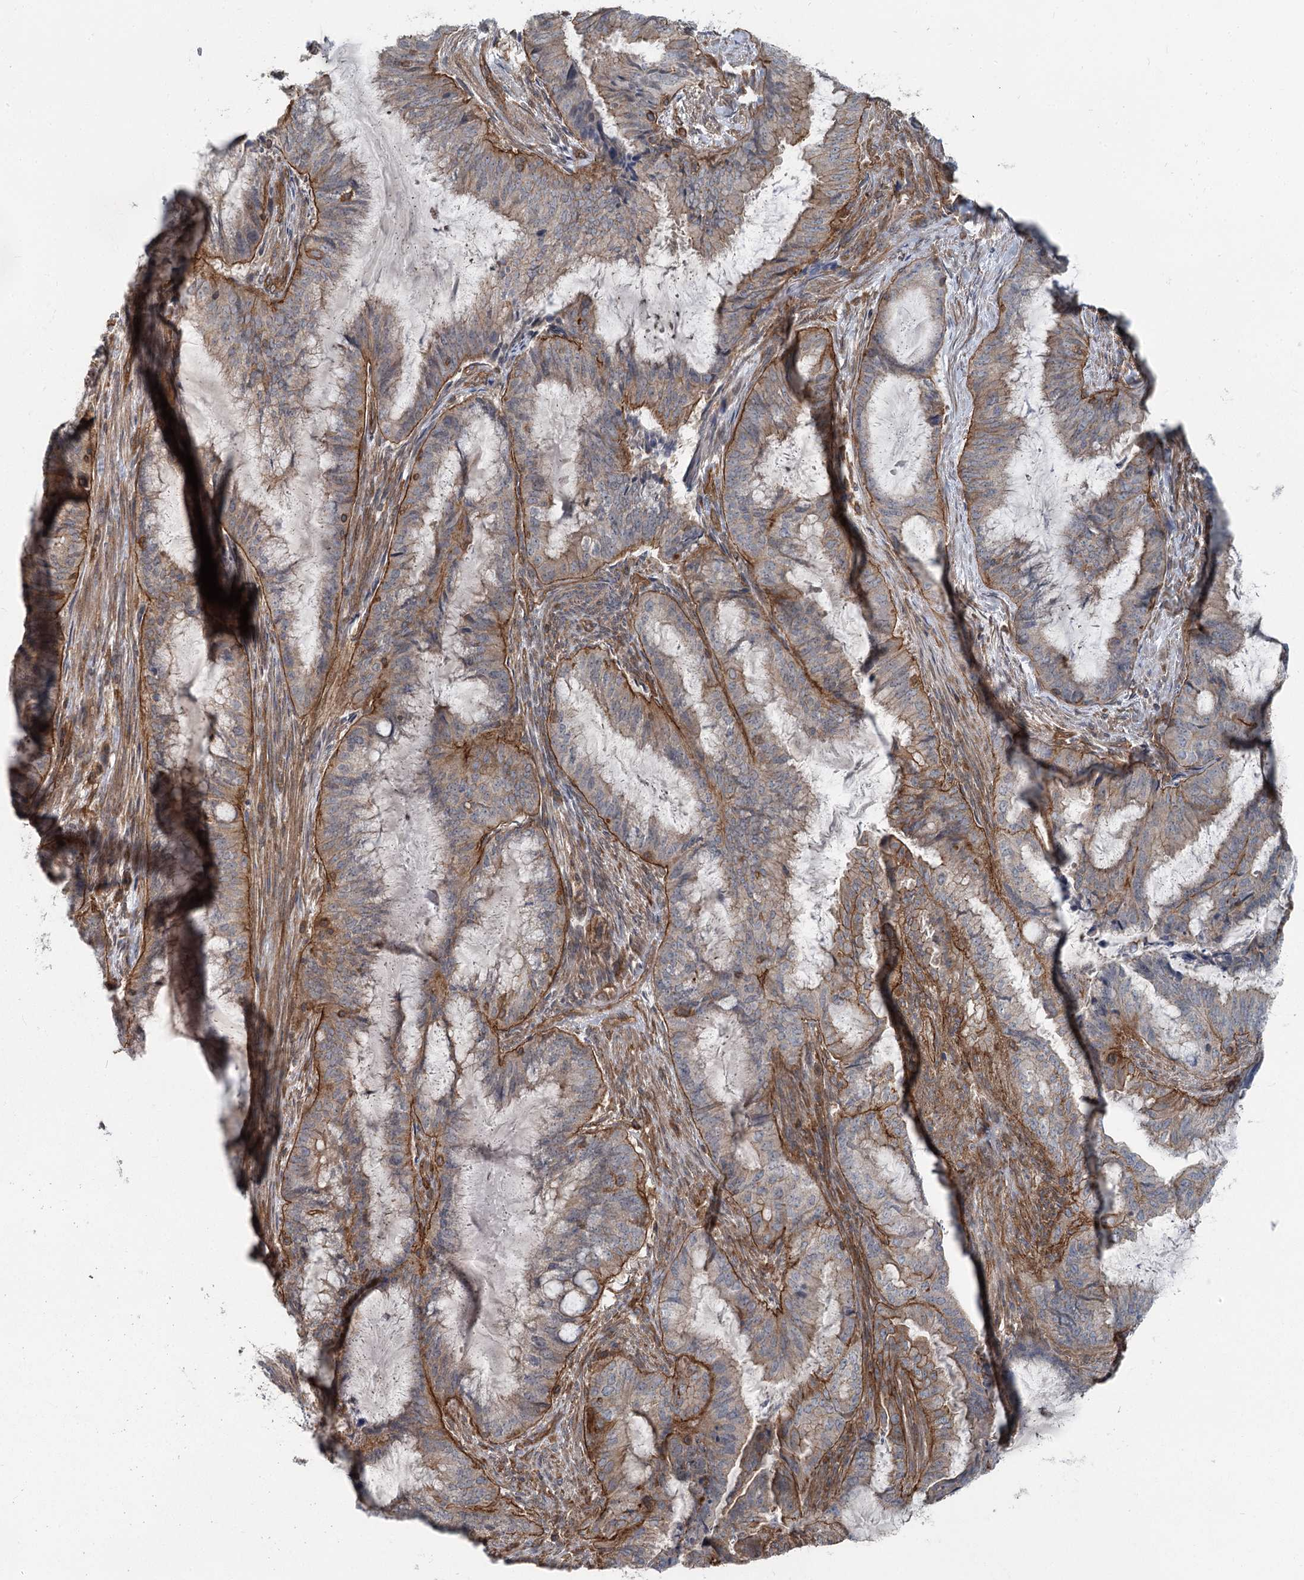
{"staining": {"intensity": "moderate", "quantity": "<25%", "location": "cytoplasmic/membranous"}, "tissue": "endometrial cancer", "cell_type": "Tumor cells", "image_type": "cancer", "snomed": [{"axis": "morphology", "description": "Adenocarcinoma, NOS"}, {"axis": "topography", "description": "Endometrium"}], "caption": "DAB immunohistochemical staining of human endometrial cancer (adenocarcinoma) shows moderate cytoplasmic/membranous protein positivity in about <25% of tumor cells.", "gene": "IQSEC1", "patient": {"sex": "female", "age": 51}}